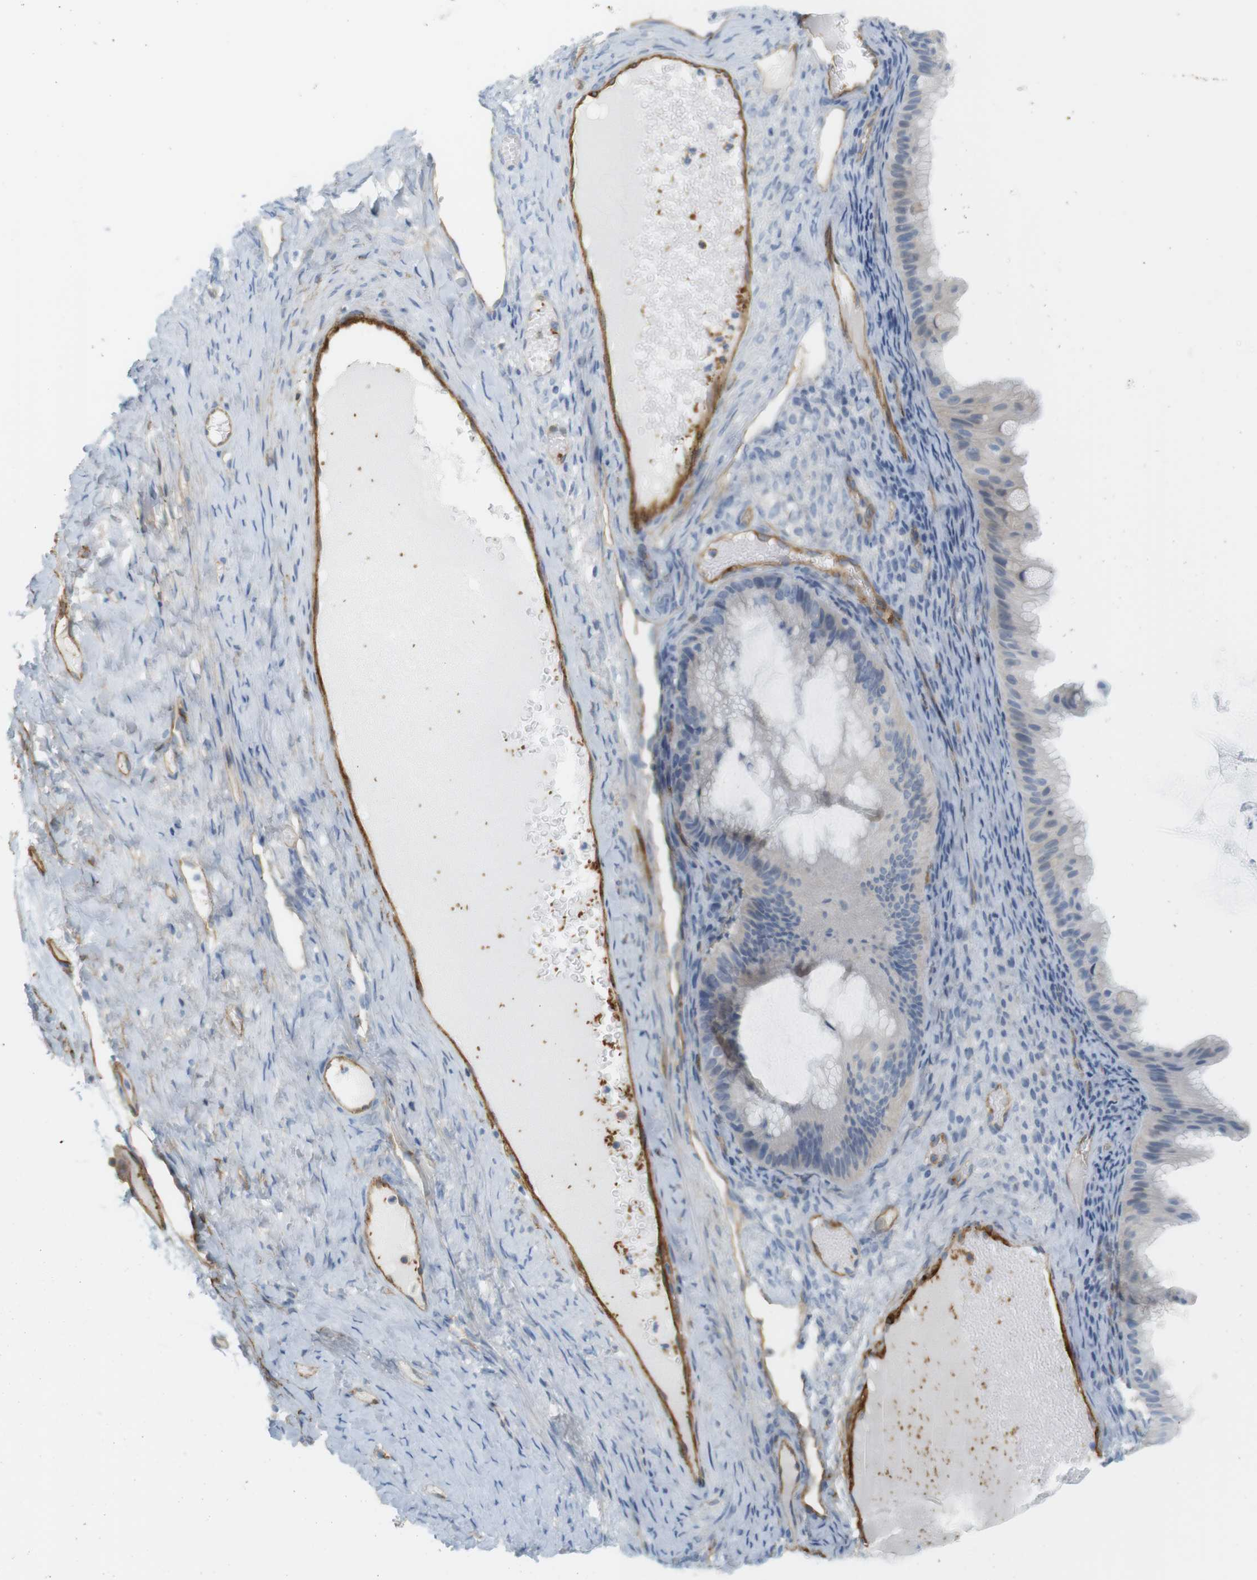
{"staining": {"intensity": "negative", "quantity": "none", "location": "none"}, "tissue": "ovarian cancer", "cell_type": "Tumor cells", "image_type": "cancer", "snomed": [{"axis": "morphology", "description": "Cystadenocarcinoma, mucinous, NOS"}, {"axis": "topography", "description": "Ovary"}], "caption": "Image shows no significant protein expression in tumor cells of ovarian mucinous cystadenocarcinoma. The staining was performed using DAB (3,3'-diaminobenzidine) to visualize the protein expression in brown, while the nuclei were stained in blue with hematoxylin (Magnification: 20x).", "gene": "F2R", "patient": {"sex": "female", "age": 61}}